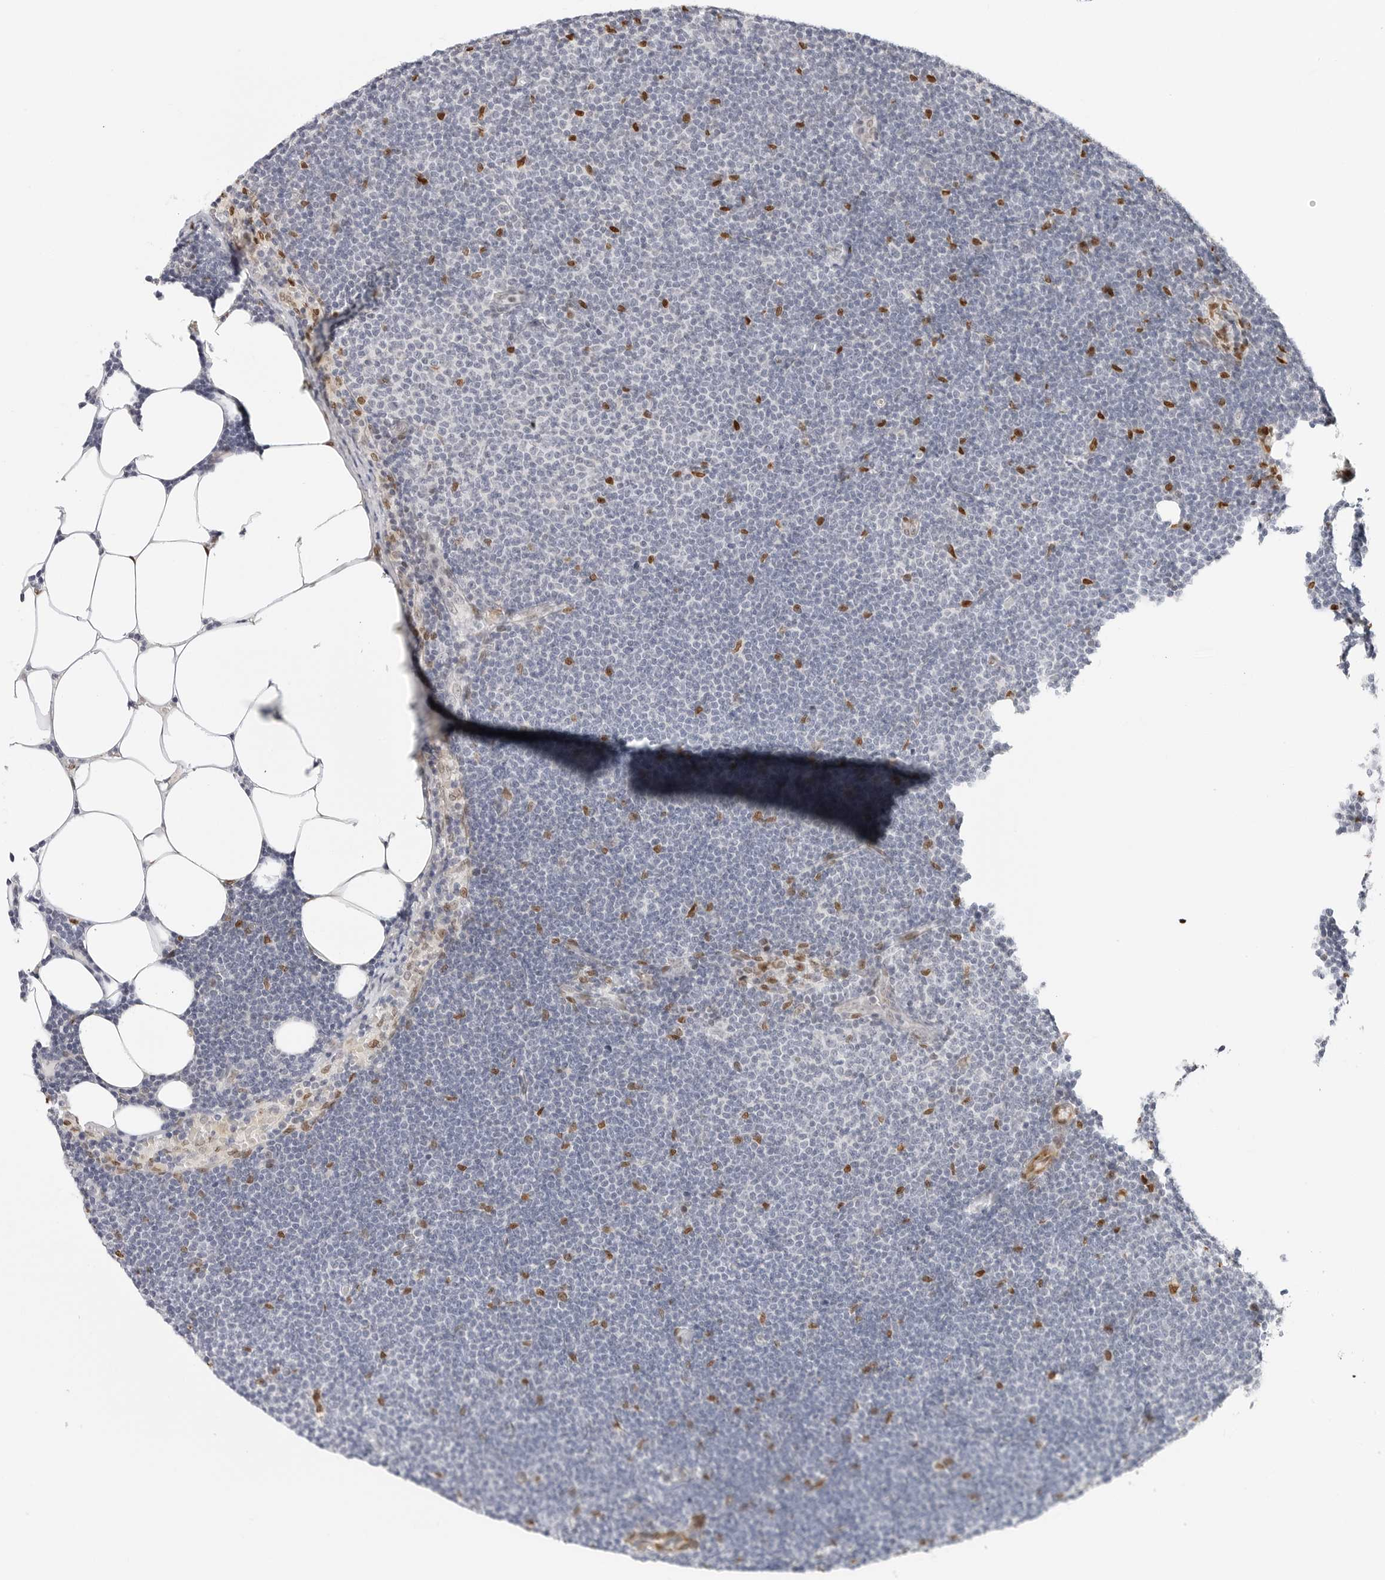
{"staining": {"intensity": "negative", "quantity": "none", "location": "none"}, "tissue": "lymphoma", "cell_type": "Tumor cells", "image_type": "cancer", "snomed": [{"axis": "morphology", "description": "Malignant lymphoma, non-Hodgkin's type, Low grade"}, {"axis": "topography", "description": "Lymph node"}], "caption": "Tumor cells show no significant positivity in lymphoma.", "gene": "SPIDR", "patient": {"sex": "female", "age": 53}}